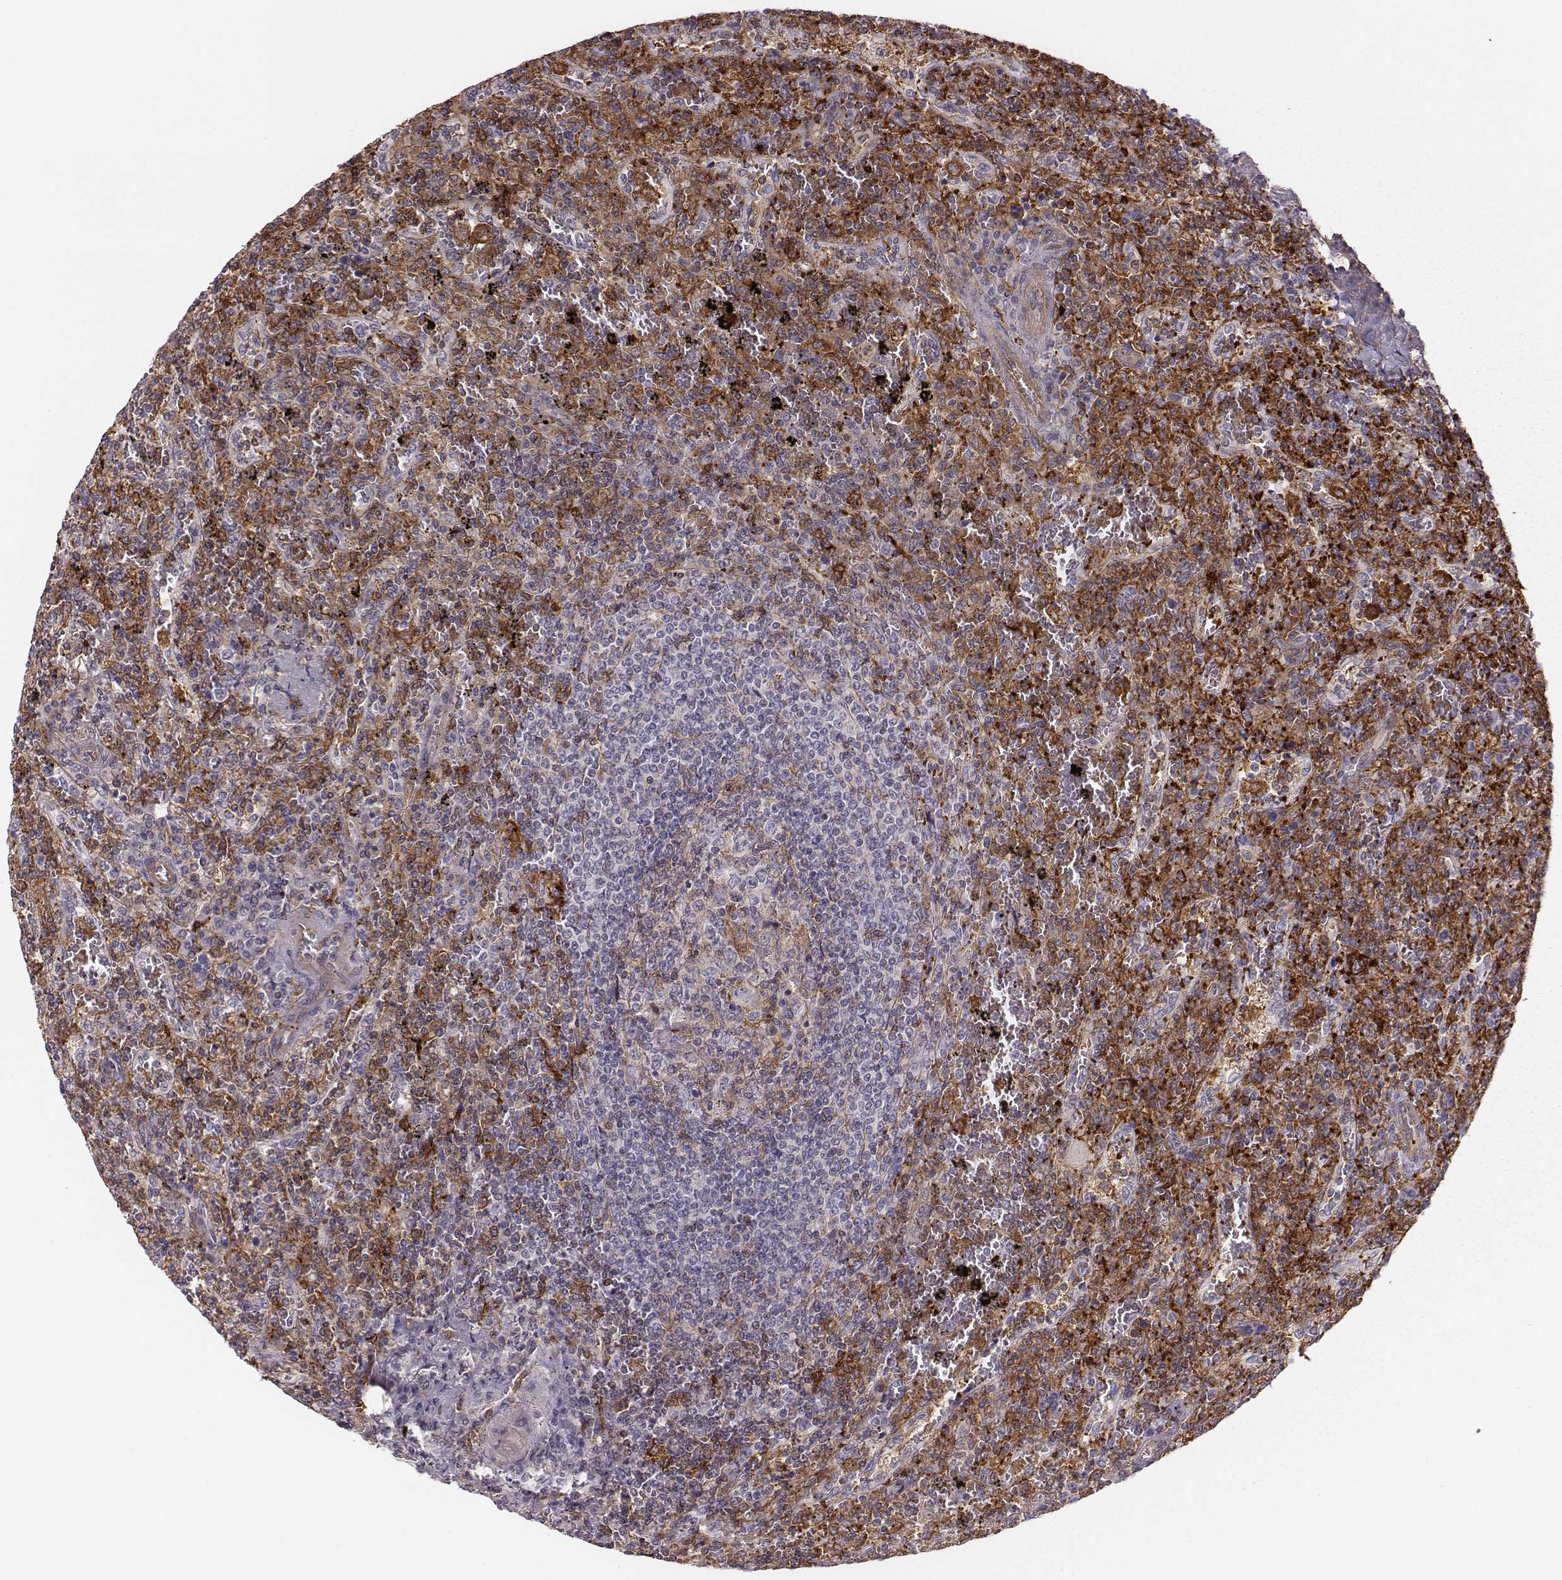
{"staining": {"intensity": "moderate", "quantity": "<25%", "location": "cytoplasmic/membranous"}, "tissue": "lymphoma", "cell_type": "Tumor cells", "image_type": "cancer", "snomed": [{"axis": "morphology", "description": "Malignant lymphoma, non-Hodgkin's type, Low grade"}, {"axis": "topography", "description": "Spleen"}], "caption": "Immunohistochemical staining of human lymphoma demonstrates low levels of moderate cytoplasmic/membranous staining in about <25% of tumor cells.", "gene": "ZYX", "patient": {"sex": "male", "age": 62}}